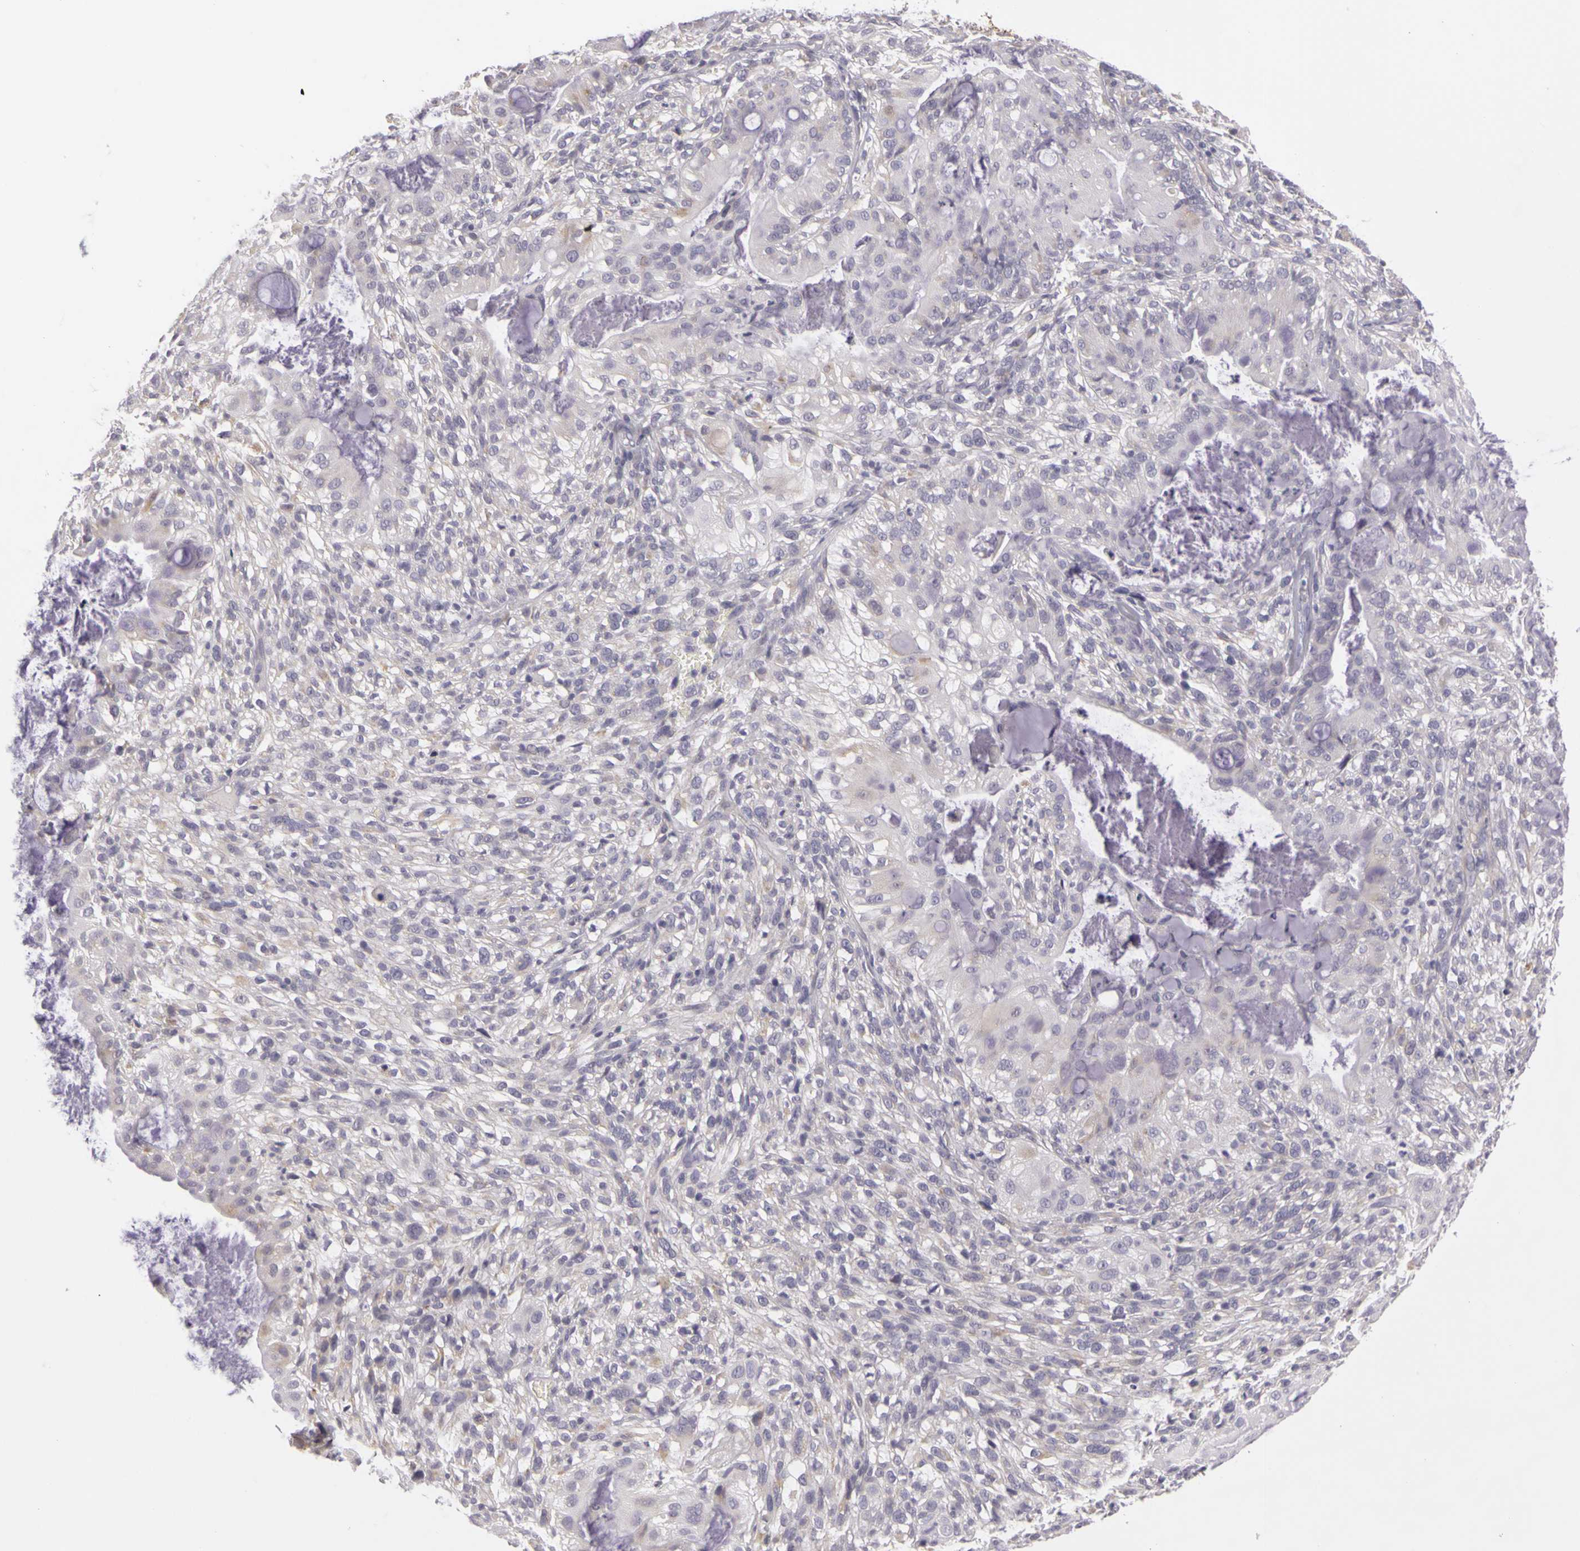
{"staining": {"intensity": "negative", "quantity": "none", "location": "none"}, "tissue": "cervical cancer", "cell_type": "Tumor cells", "image_type": "cancer", "snomed": [{"axis": "morphology", "description": "Adenocarcinoma, NOS"}, {"axis": "topography", "description": "Cervix"}], "caption": "IHC histopathology image of neoplastic tissue: cervical adenocarcinoma stained with DAB (3,3'-diaminobenzidine) shows no significant protein staining in tumor cells.", "gene": "CNTN2", "patient": {"sex": "female", "age": 41}}